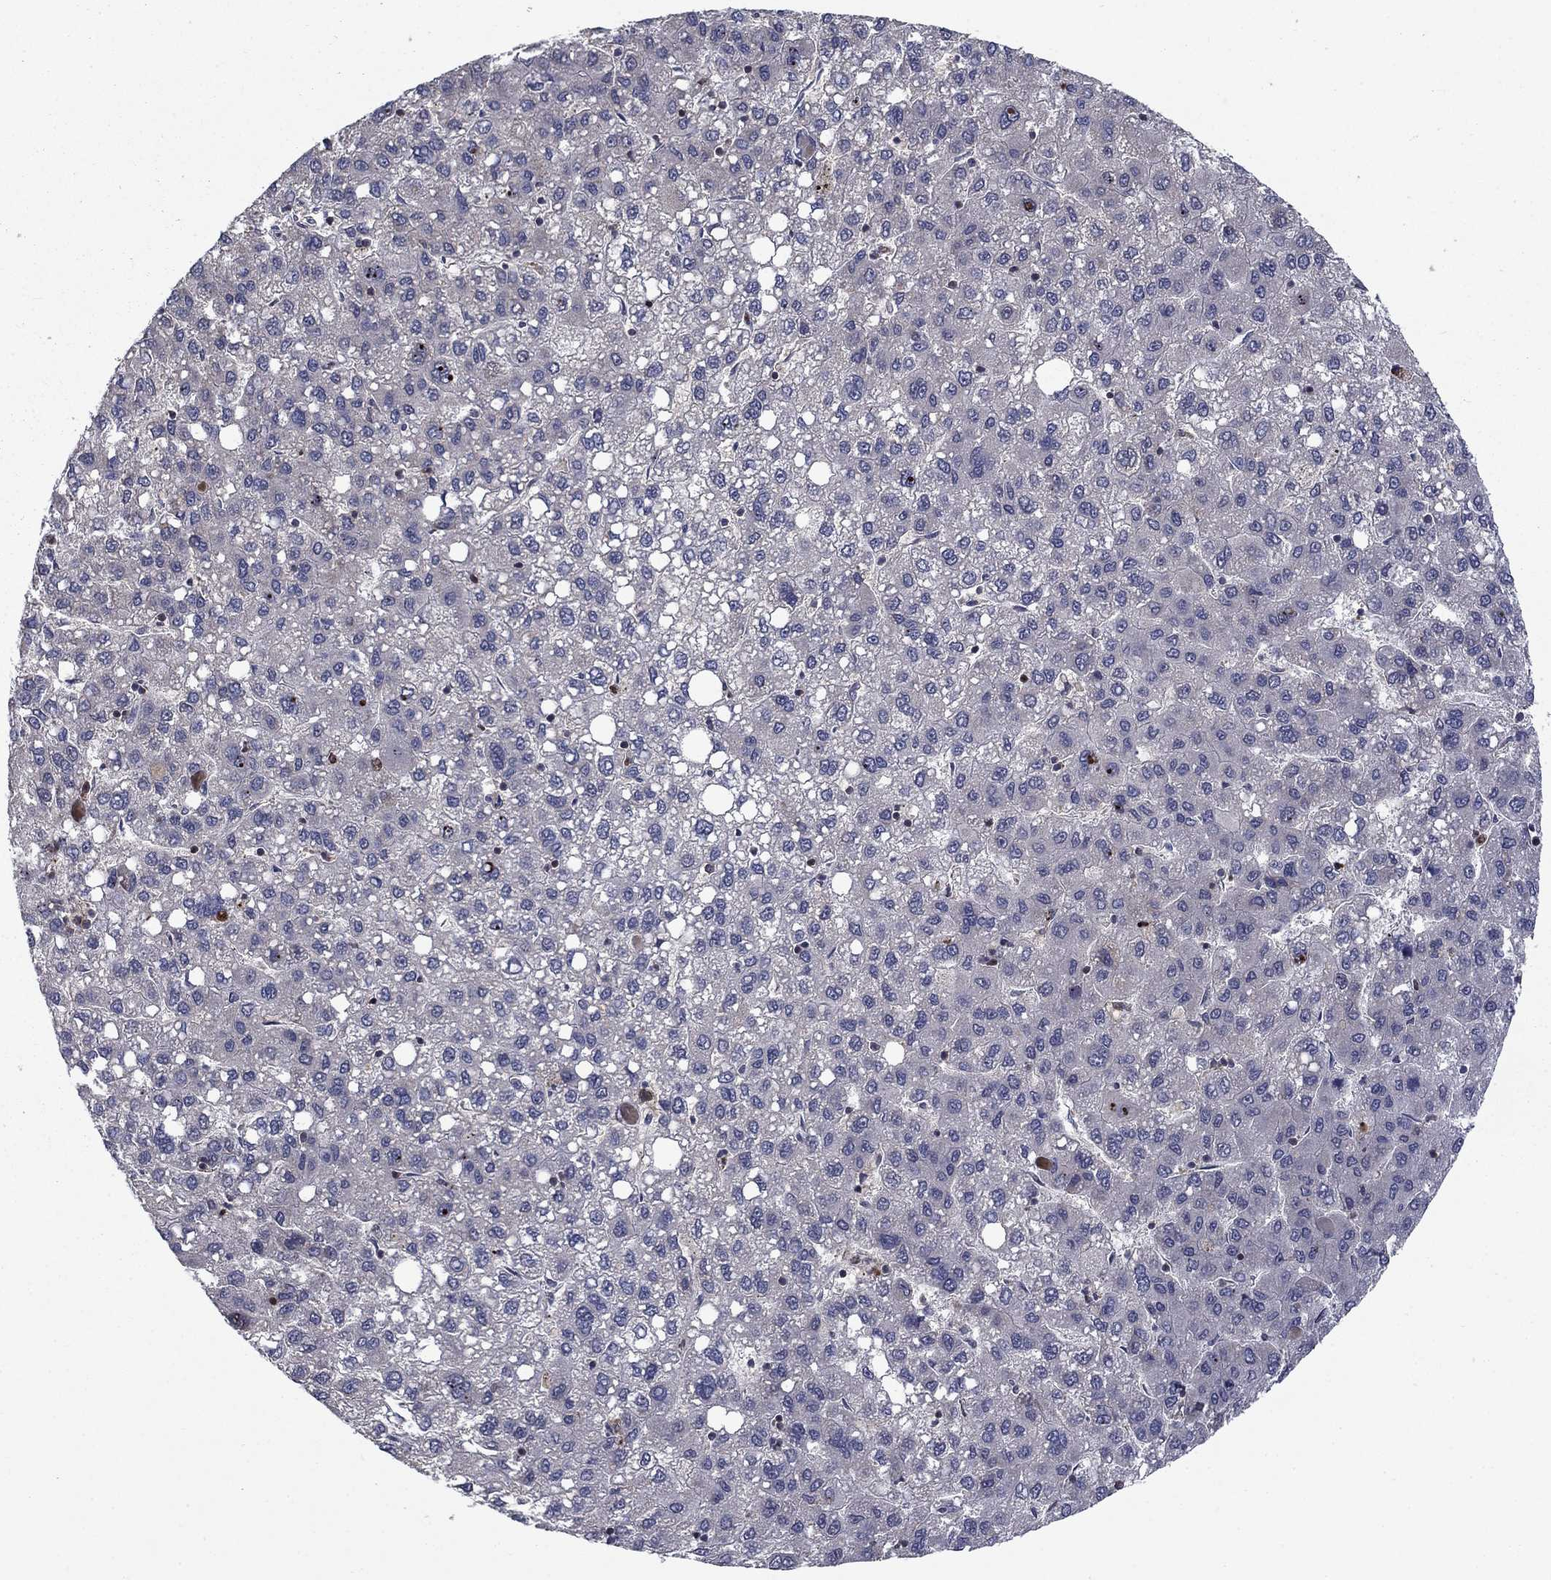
{"staining": {"intensity": "negative", "quantity": "none", "location": "none"}, "tissue": "liver cancer", "cell_type": "Tumor cells", "image_type": "cancer", "snomed": [{"axis": "morphology", "description": "Carcinoma, Hepatocellular, NOS"}, {"axis": "topography", "description": "Liver"}], "caption": "Tumor cells show no significant staining in liver hepatocellular carcinoma.", "gene": "HDAC4", "patient": {"sex": "female", "age": 82}}